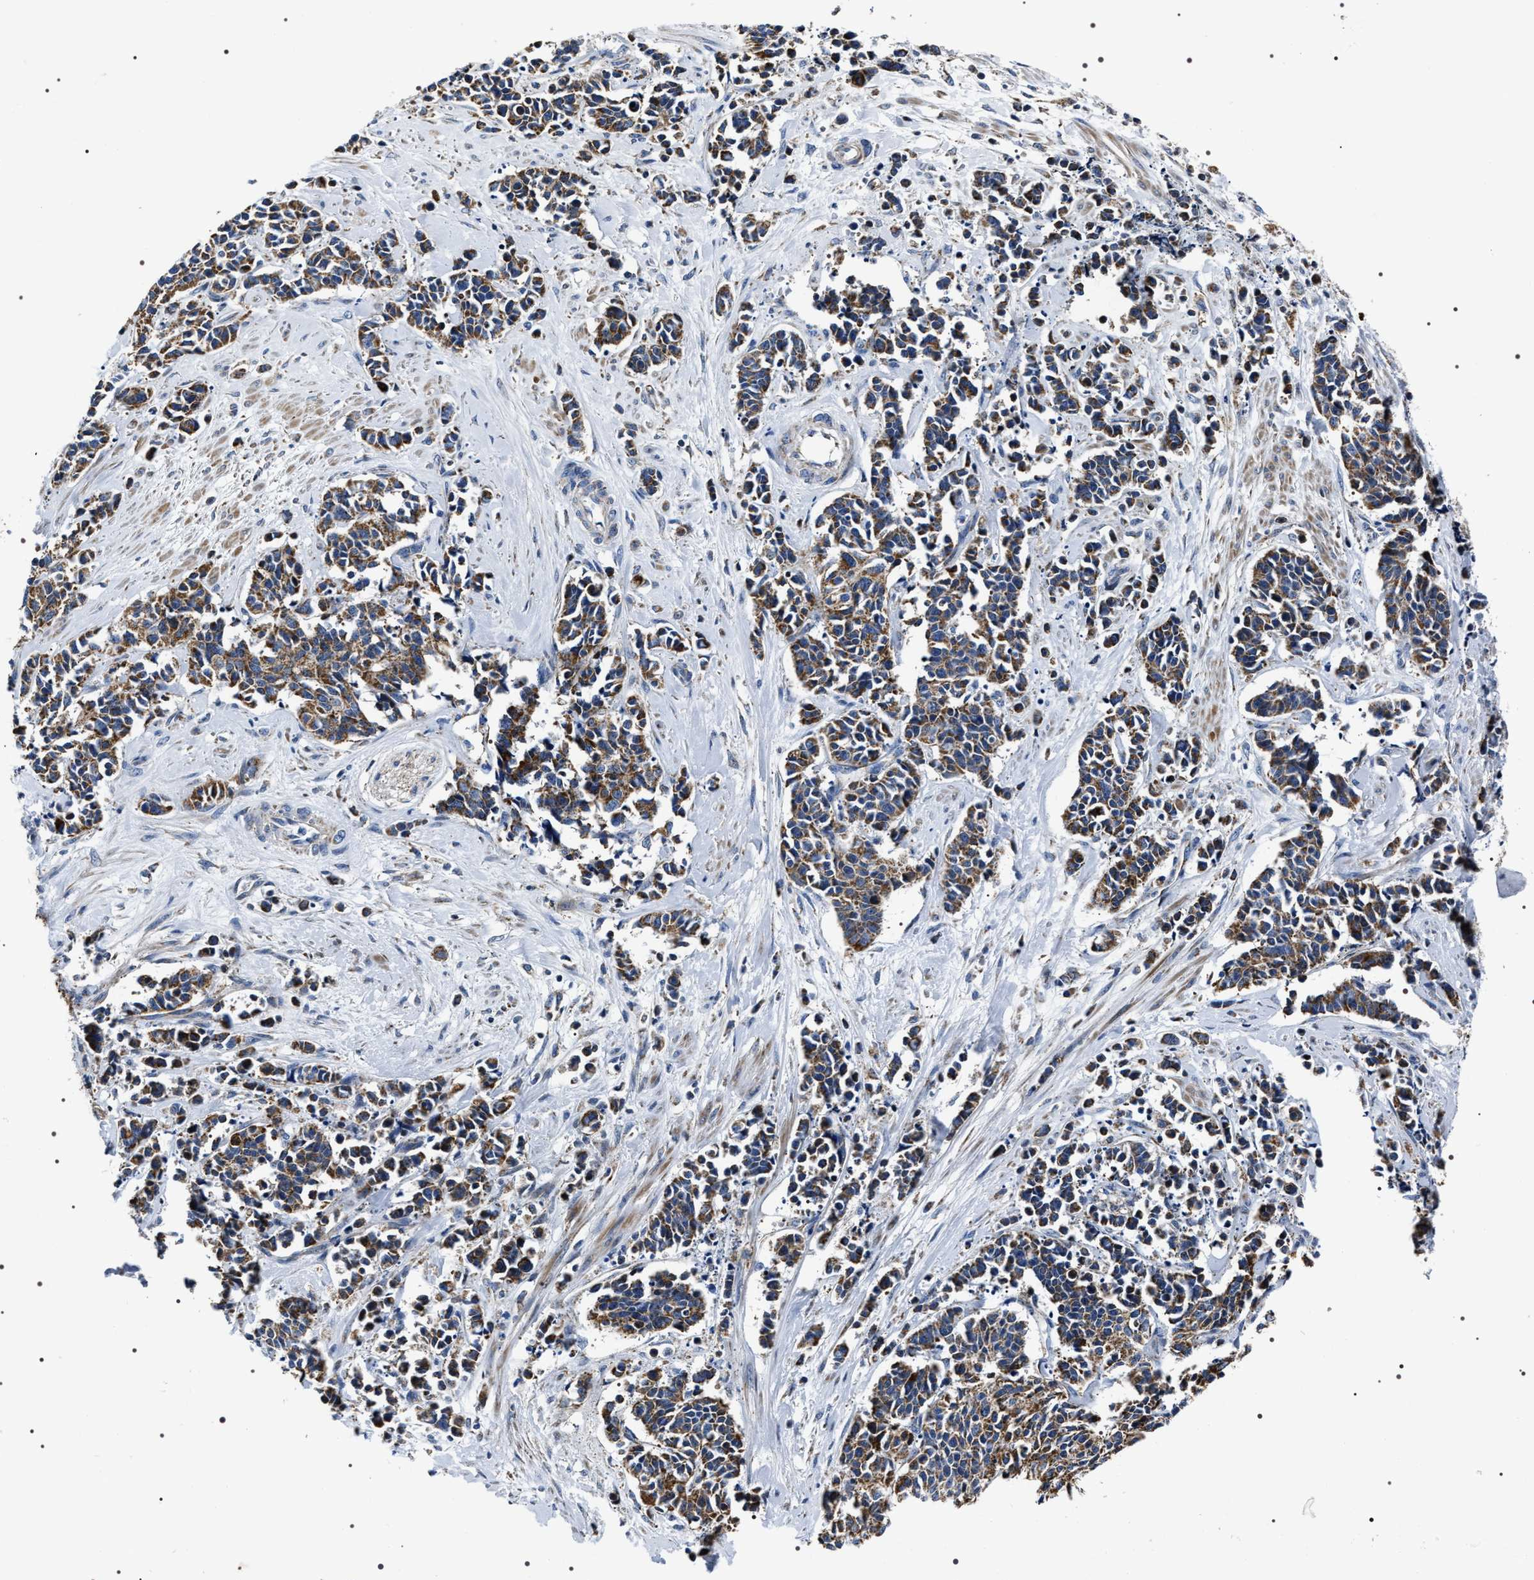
{"staining": {"intensity": "moderate", "quantity": ">75%", "location": "cytoplasmic/membranous"}, "tissue": "cervical cancer", "cell_type": "Tumor cells", "image_type": "cancer", "snomed": [{"axis": "morphology", "description": "Squamous cell carcinoma, NOS"}, {"axis": "topography", "description": "Cervix"}], "caption": "Immunohistochemical staining of human cervical squamous cell carcinoma exhibits medium levels of moderate cytoplasmic/membranous expression in about >75% of tumor cells.", "gene": "NTMT1", "patient": {"sex": "female", "age": 35}}